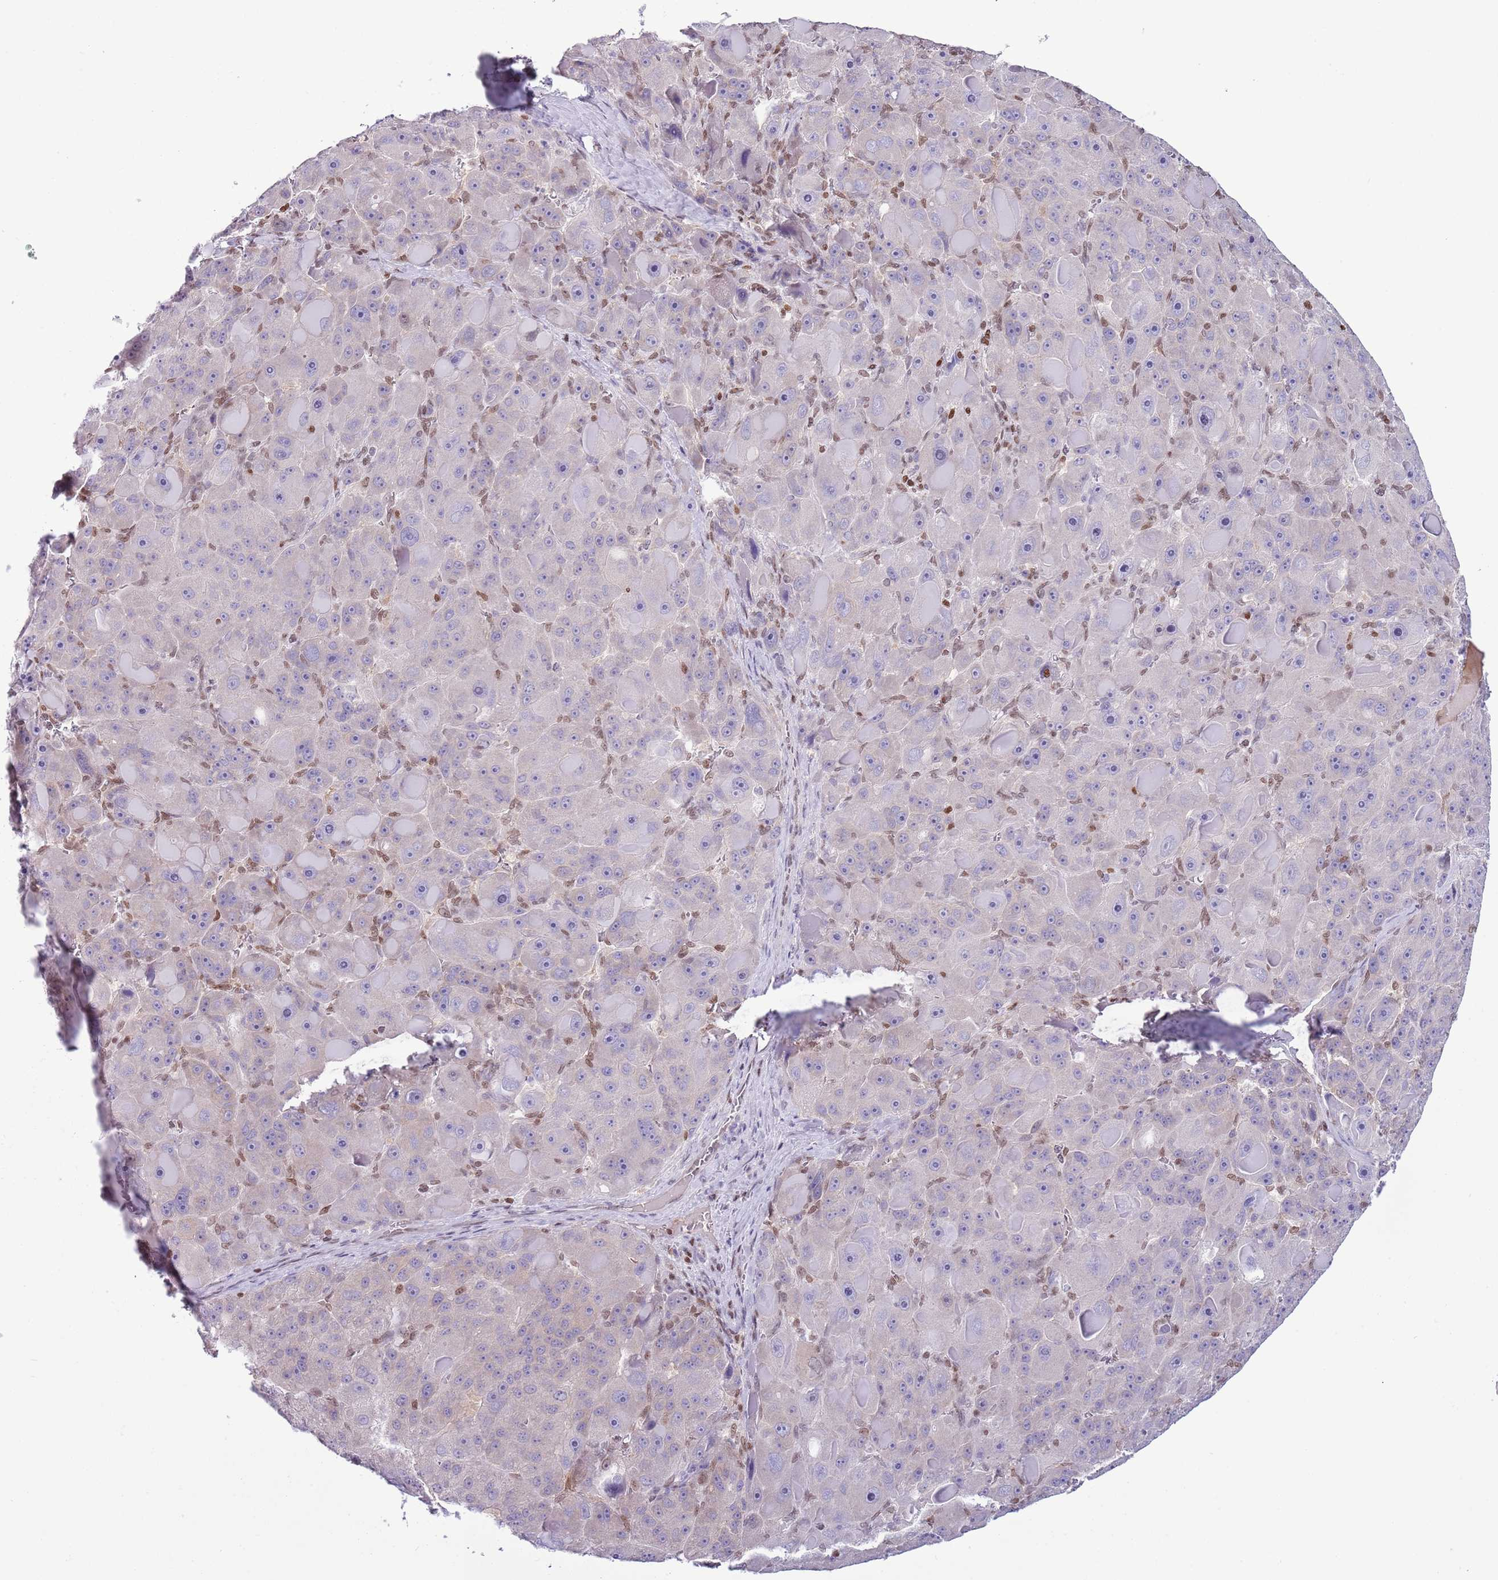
{"staining": {"intensity": "negative", "quantity": "none", "location": "none"}, "tissue": "liver cancer", "cell_type": "Tumor cells", "image_type": "cancer", "snomed": [{"axis": "morphology", "description": "Carcinoma, Hepatocellular, NOS"}, {"axis": "topography", "description": "Liver"}], "caption": "IHC micrograph of human liver cancer (hepatocellular carcinoma) stained for a protein (brown), which reveals no expression in tumor cells.", "gene": "SELENOH", "patient": {"sex": "male", "age": 76}}